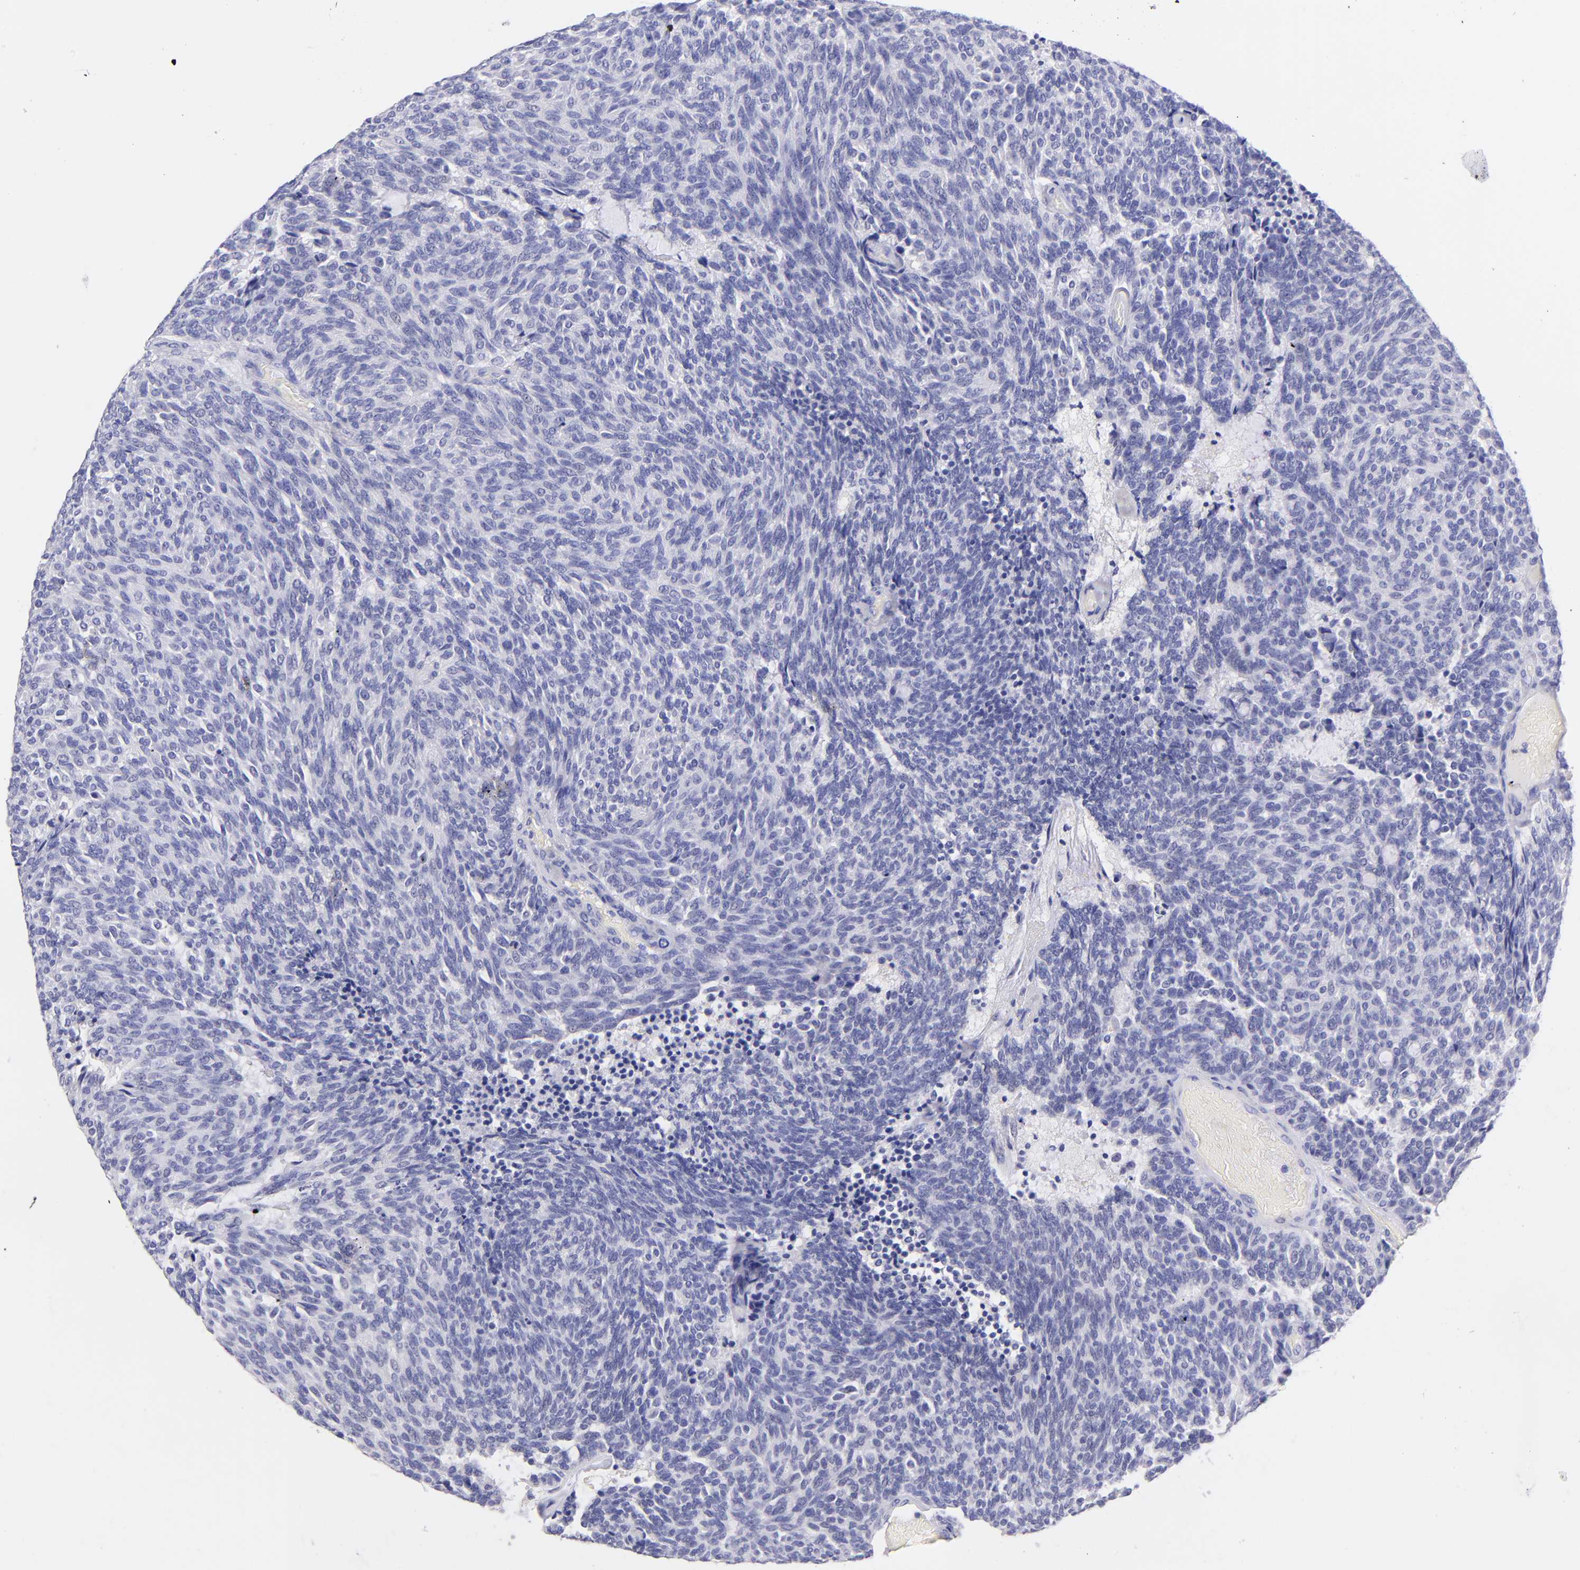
{"staining": {"intensity": "negative", "quantity": "none", "location": "none"}, "tissue": "carcinoid", "cell_type": "Tumor cells", "image_type": "cancer", "snomed": [{"axis": "morphology", "description": "Carcinoid, malignant, NOS"}, {"axis": "topography", "description": "Pancreas"}], "caption": "Immunohistochemical staining of human carcinoid exhibits no significant expression in tumor cells.", "gene": "RAB3B", "patient": {"sex": "female", "age": 54}}